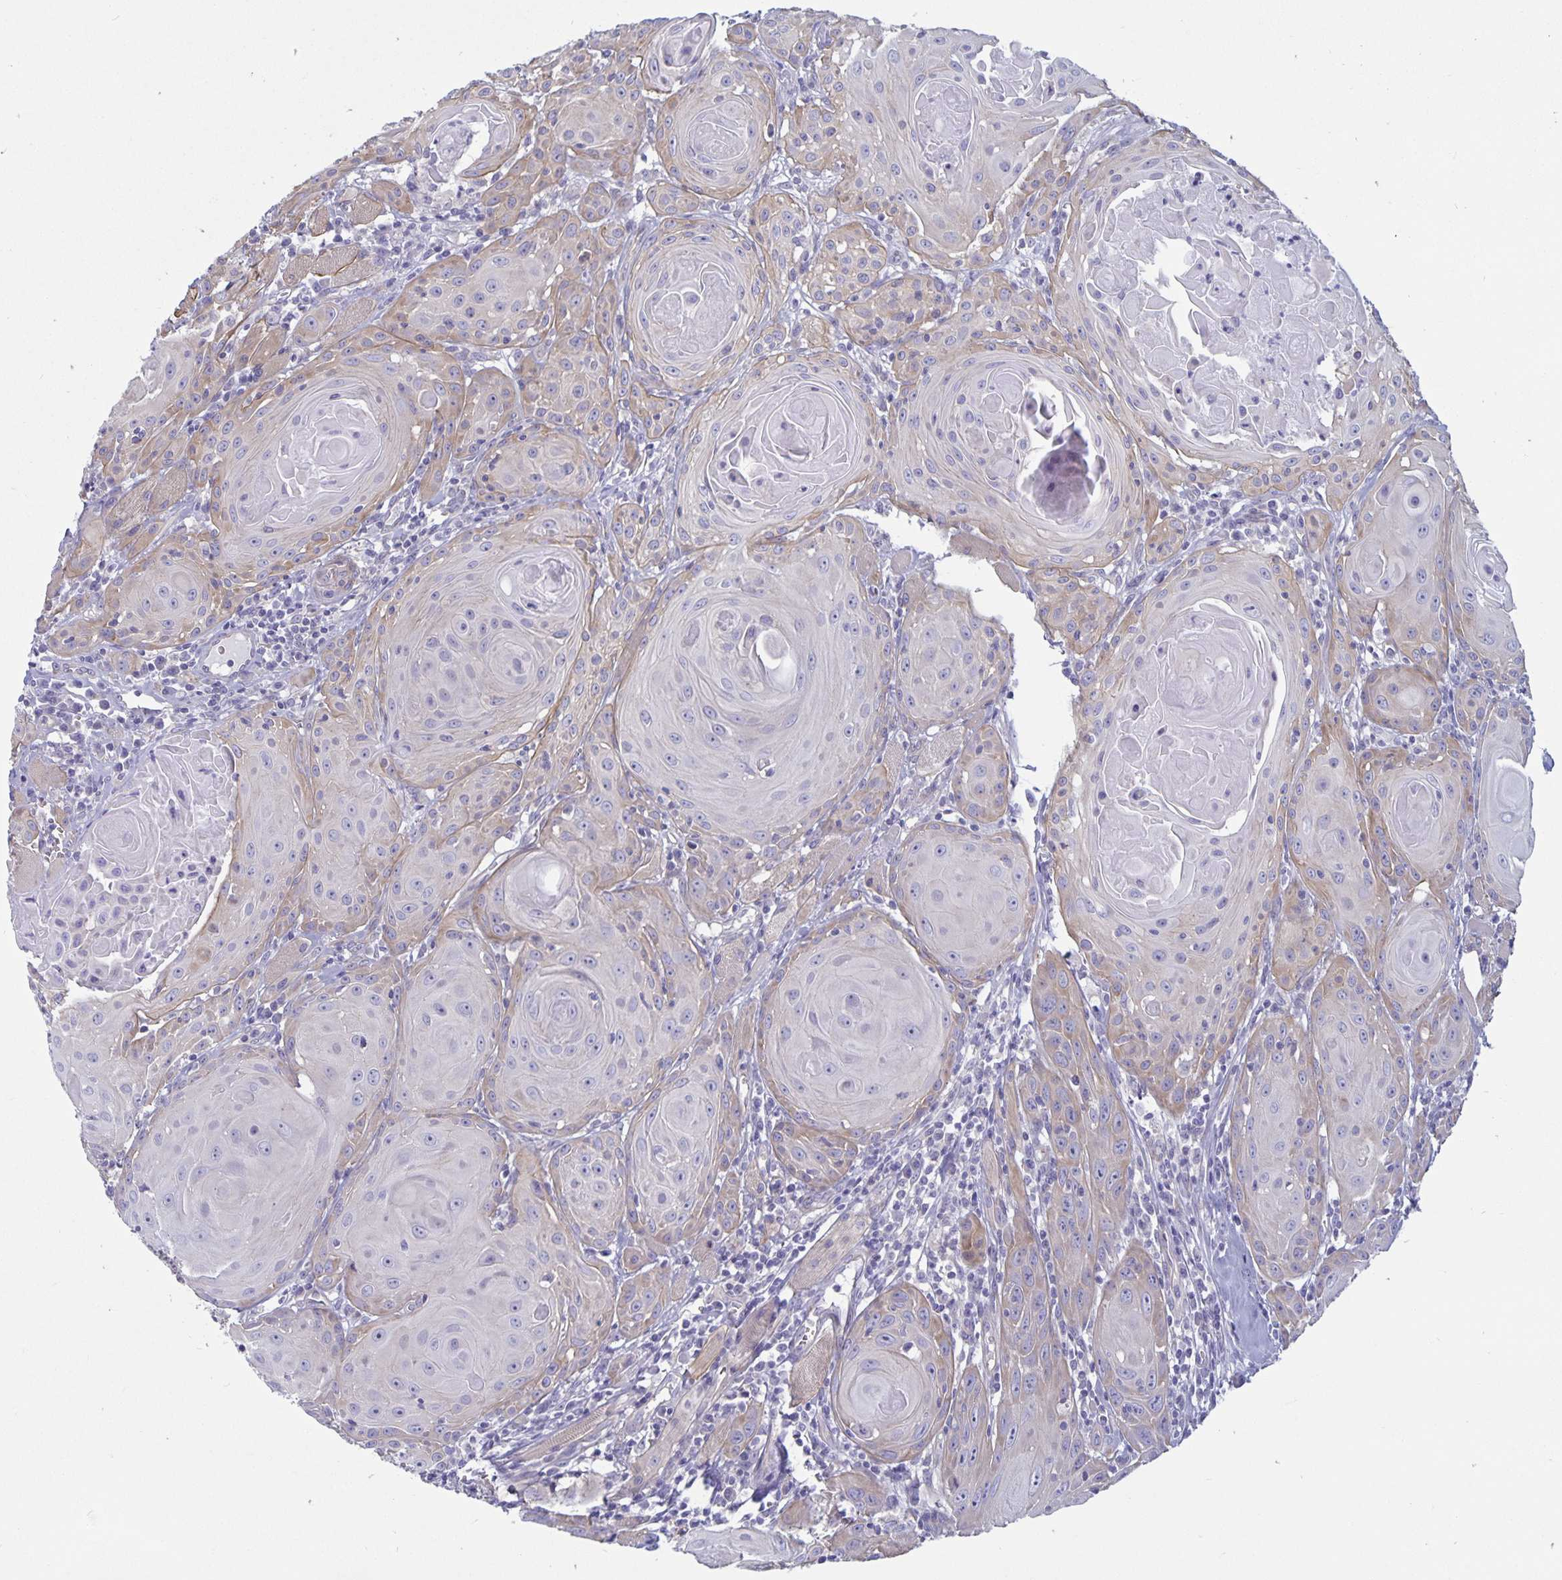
{"staining": {"intensity": "weak", "quantity": "<25%", "location": "cytoplasmic/membranous"}, "tissue": "head and neck cancer", "cell_type": "Tumor cells", "image_type": "cancer", "snomed": [{"axis": "morphology", "description": "Squamous cell carcinoma, NOS"}, {"axis": "topography", "description": "Head-Neck"}], "caption": "Micrograph shows no significant protein staining in tumor cells of squamous cell carcinoma (head and neck). The staining is performed using DAB (3,3'-diaminobenzidine) brown chromogen with nuclei counter-stained in using hematoxylin.", "gene": "PLCB3", "patient": {"sex": "female", "age": 80}}